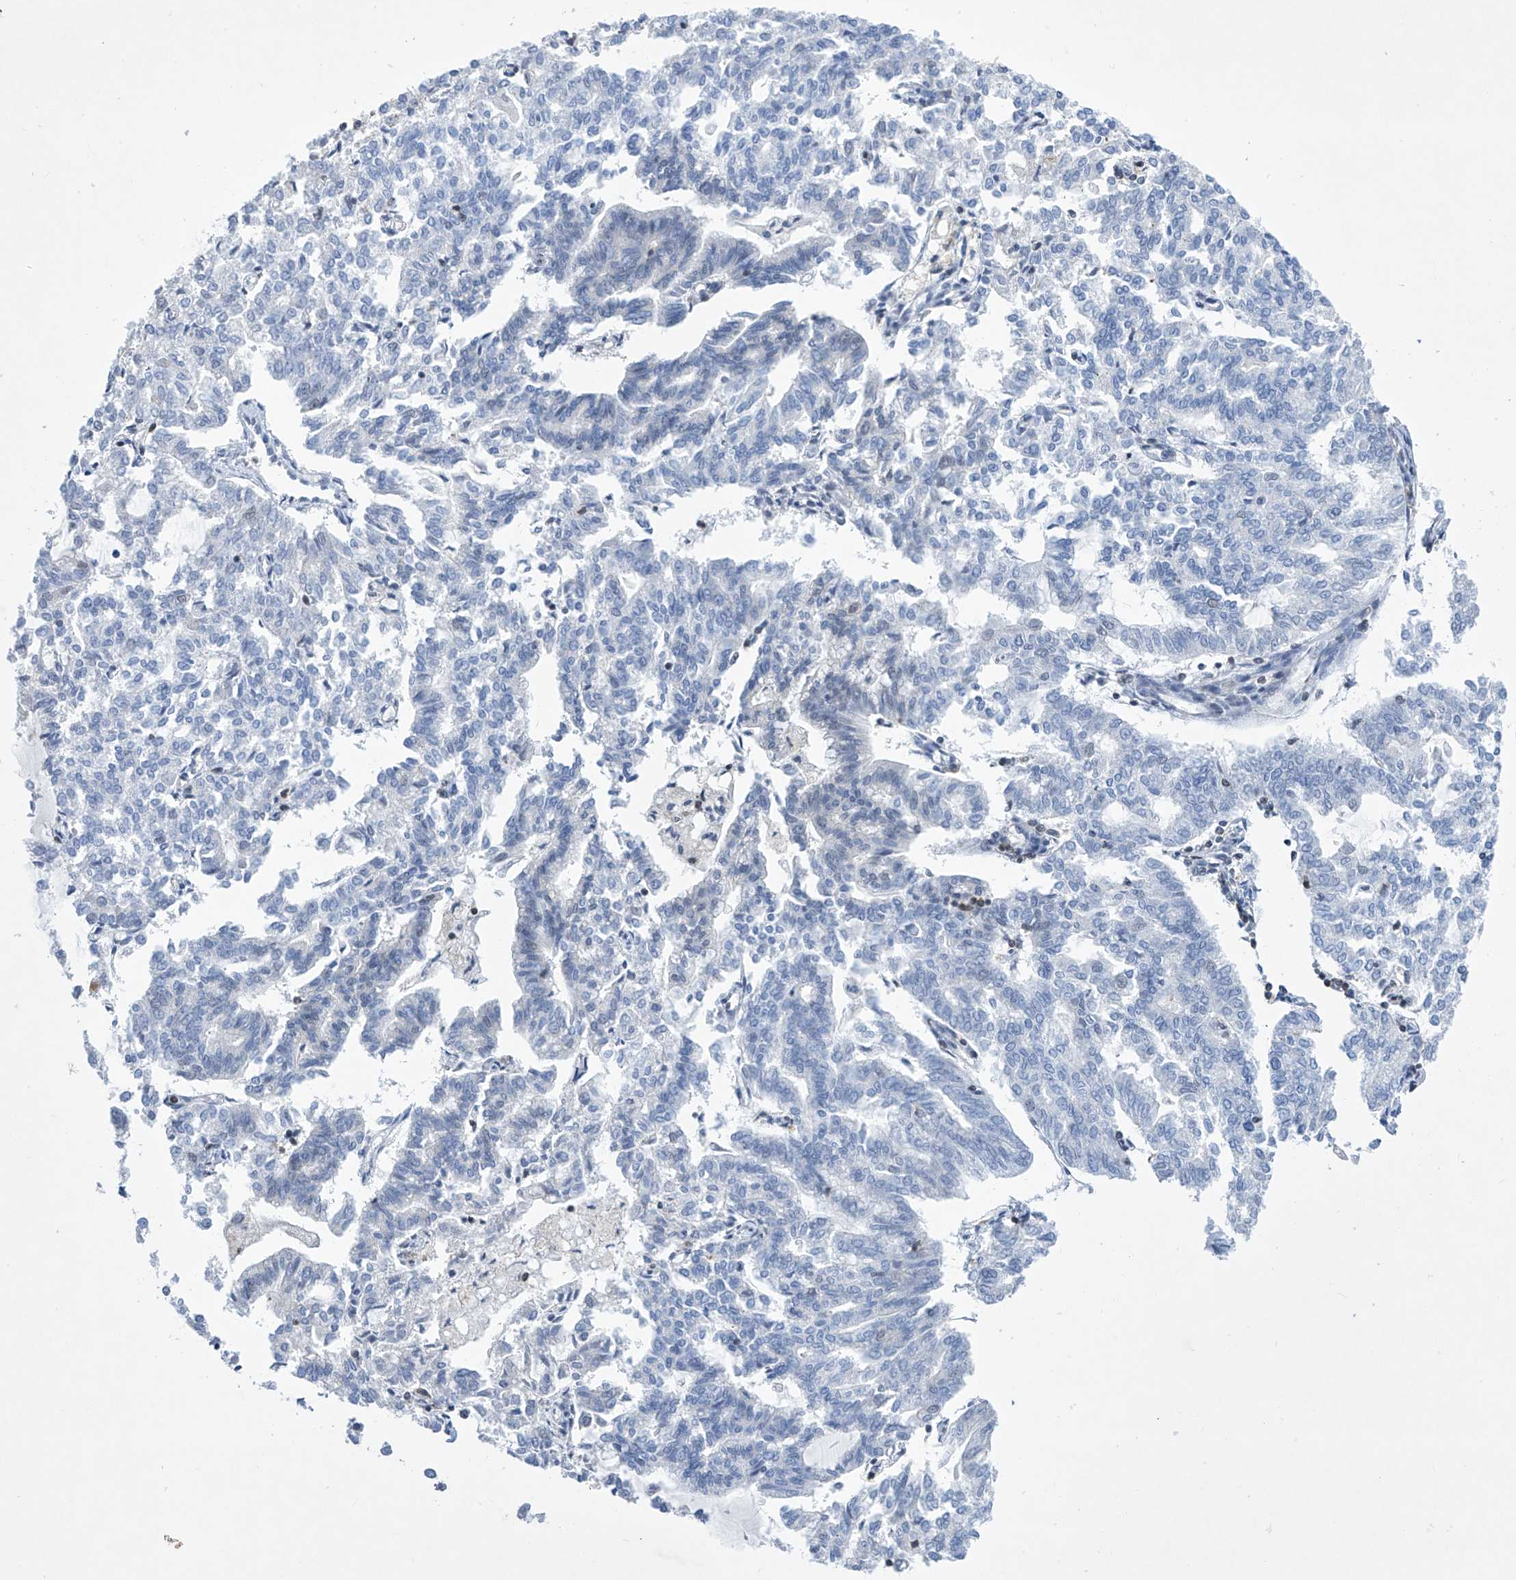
{"staining": {"intensity": "negative", "quantity": "none", "location": "none"}, "tissue": "endometrial cancer", "cell_type": "Tumor cells", "image_type": "cancer", "snomed": [{"axis": "morphology", "description": "Adenocarcinoma, NOS"}, {"axis": "topography", "description": "Endometrium"}], "caption": "A high-resolution micrograph shows IHC staining of adenocarcinoma (endometrial), which shows no significant staining in tumor cells.", "gene": "MSL3", "patient": {"sex": "female", "age": 79}}